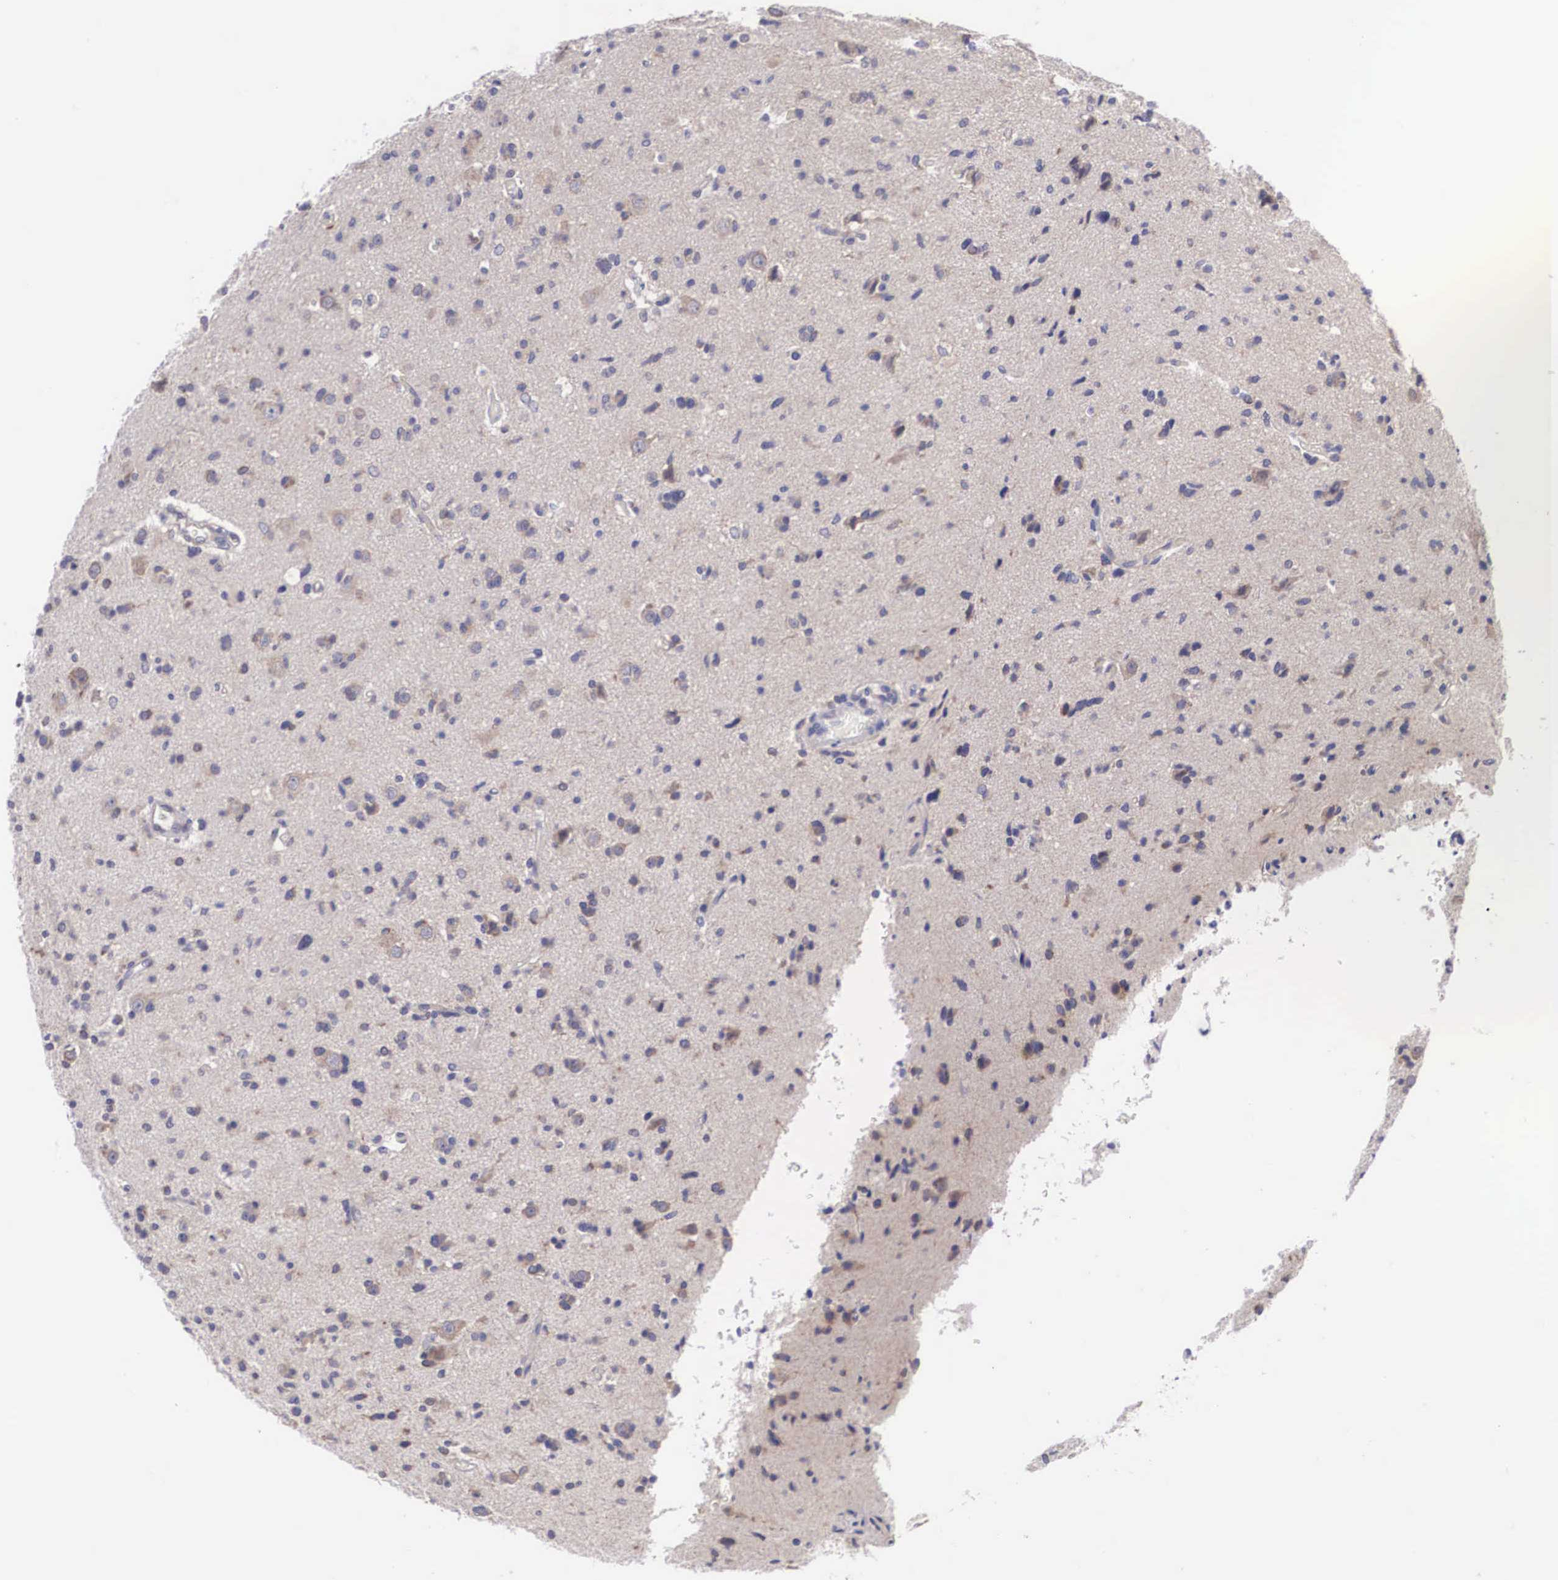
{"staining": {"intensity": "weak", "quantity": "<25%", "location": "cytoplasmic/membranous"}, "tissue": "glioma", "cell_type": "Tumor cells", "image_type": "cancer", "snomed": [{"axis": "morphology", "description": "Glioma, malignant, Low grade"}, {"axis": "topography", "description": "Brain"}], "caption": "Tumor cells are negative for brown protein staining in glioma.", "gene": "TXLNG", "patient": {"sex": "female", "age": 46}}